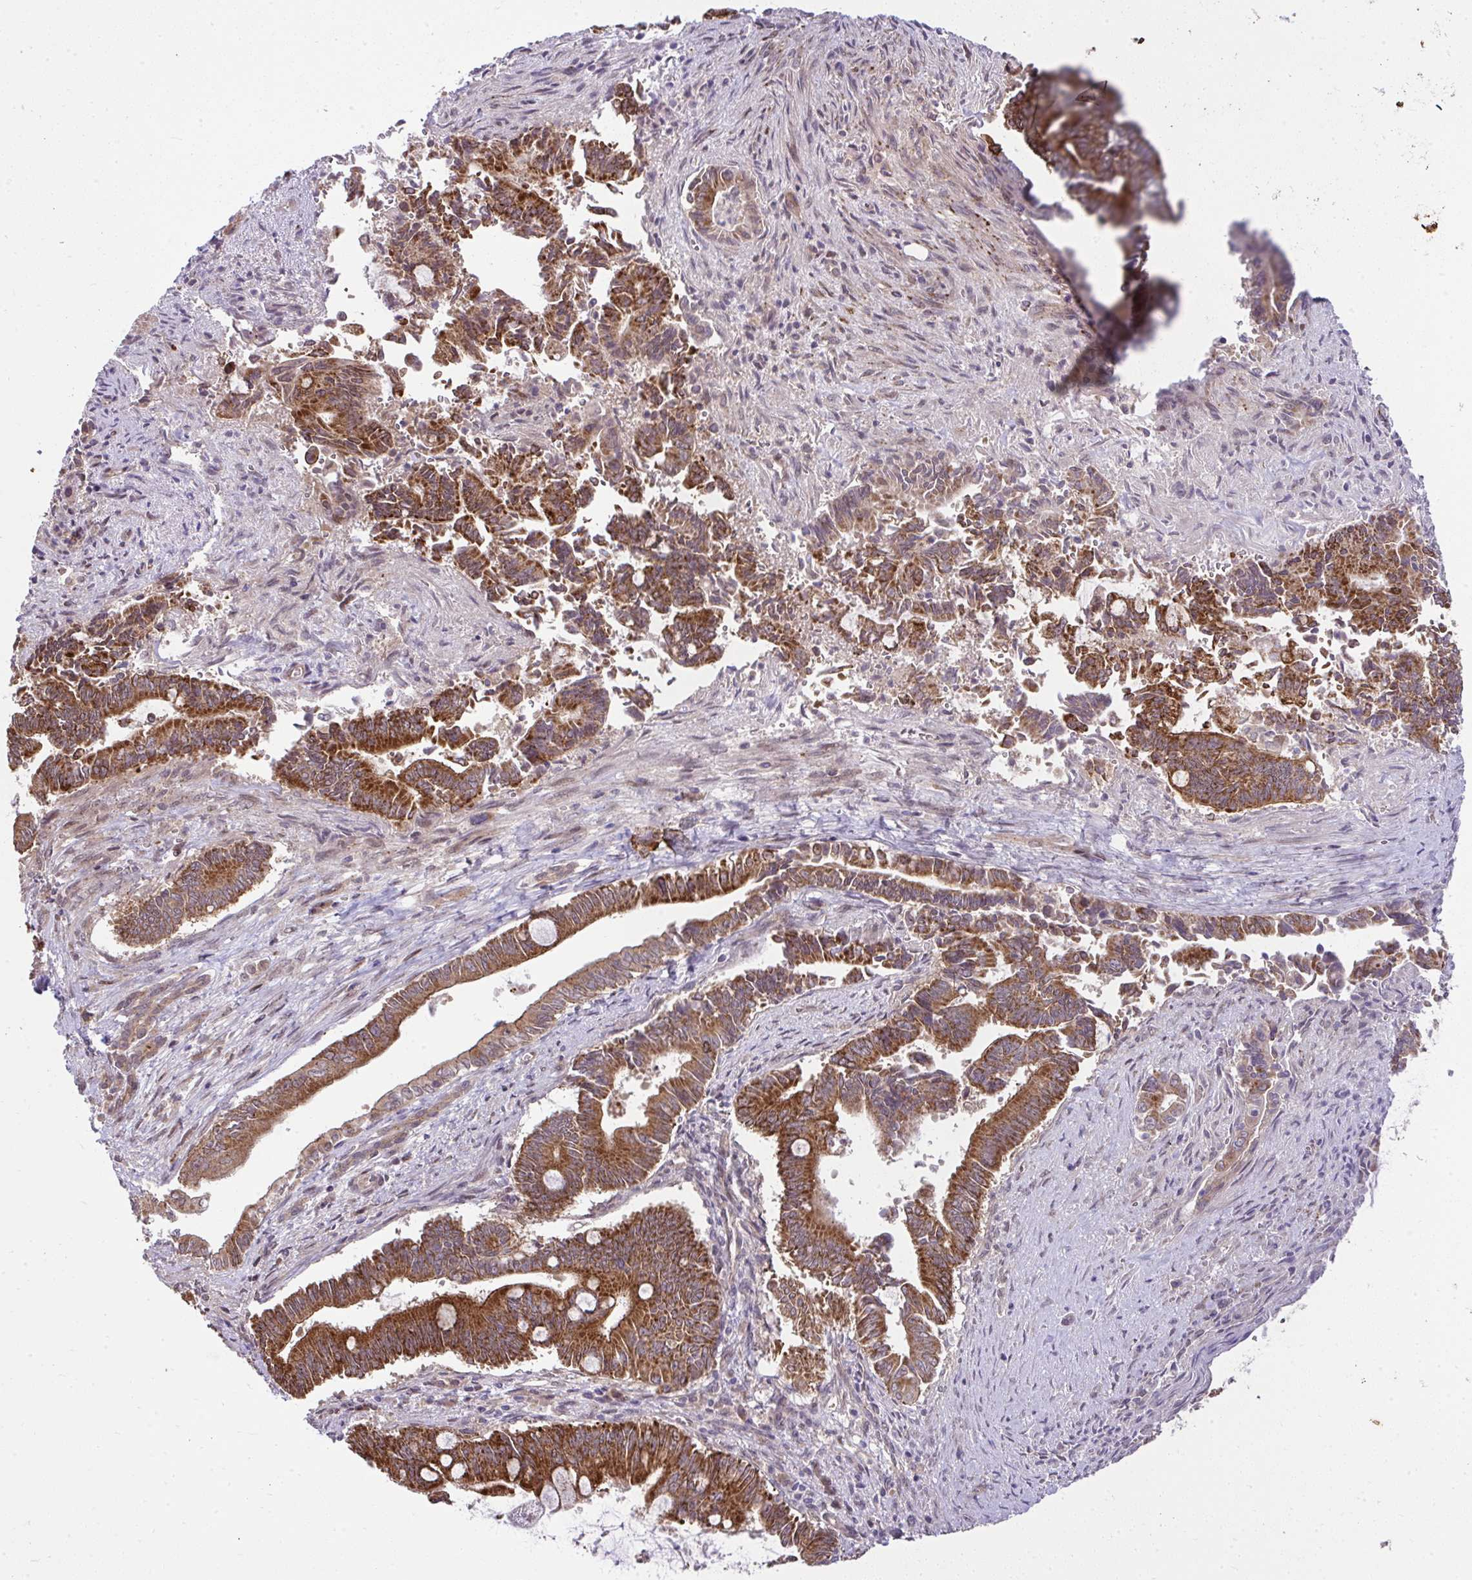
{"staining": {"intensity": "strong", "quantity": ">75%", "location": "cytoplasmic/membranous"}, "tissue": "pancreatic cancer", "cell_type": "Tumor cells", "image_type": "cancer", "snomed": [{"axis": "morphology", "description": "Adenocarcinoma, NOS"}, {"axis": "topography", "description": "Pancreas"}], "caption": "IHC staining of pancreatic cancer (adenocarcinoma), which demonstrates high levels of strong cytoplasmic/membranous expression in about >75% of tumor cells indicating strong cytoplasmic/membranous protein staining. The staining was performed using DAB (brown) for protein detection and nuclei were counterstained in hematoxylin (blue).", "gene": "RDH14", "patient": {"sex": "male", "age": 68}}